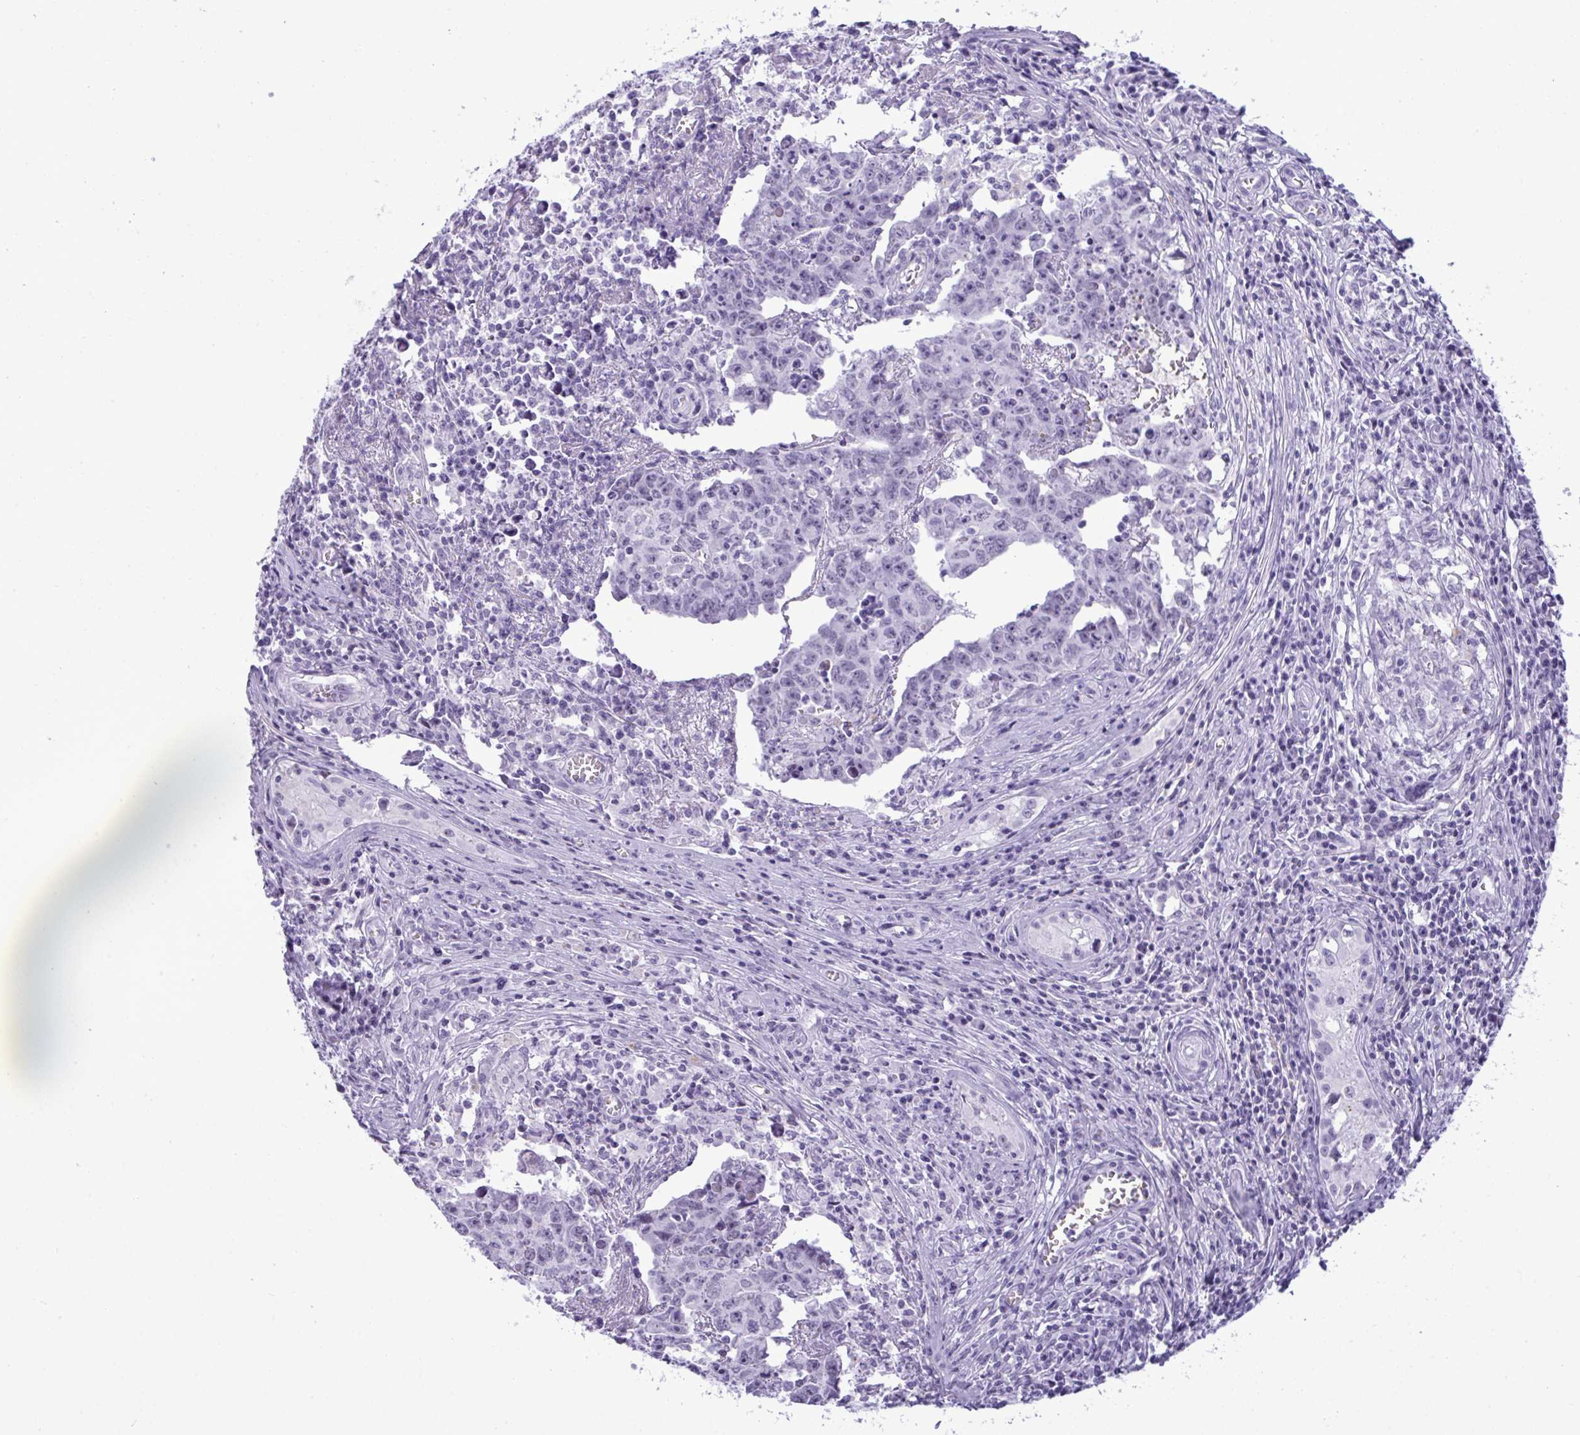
{"staining": {"intensity": "negative", "quantity": "none", "location": "none"}, "tissue": "testis cancer", "cell_type": "Tumor cells", "image_type": "cancer", "snomed": [{"axis": "morphology", "description": "Carcinoma, Embryonal, NOS"}, {"axis": "topography", "description": "Testis"}], "caption": "The immunohistochemistry (IHC) micrograph has no significant staining in tumor cells of testis embryonal carcinoma tissue.", "gene": "ELN", "patient": {"sex": "male", "age": 22}}